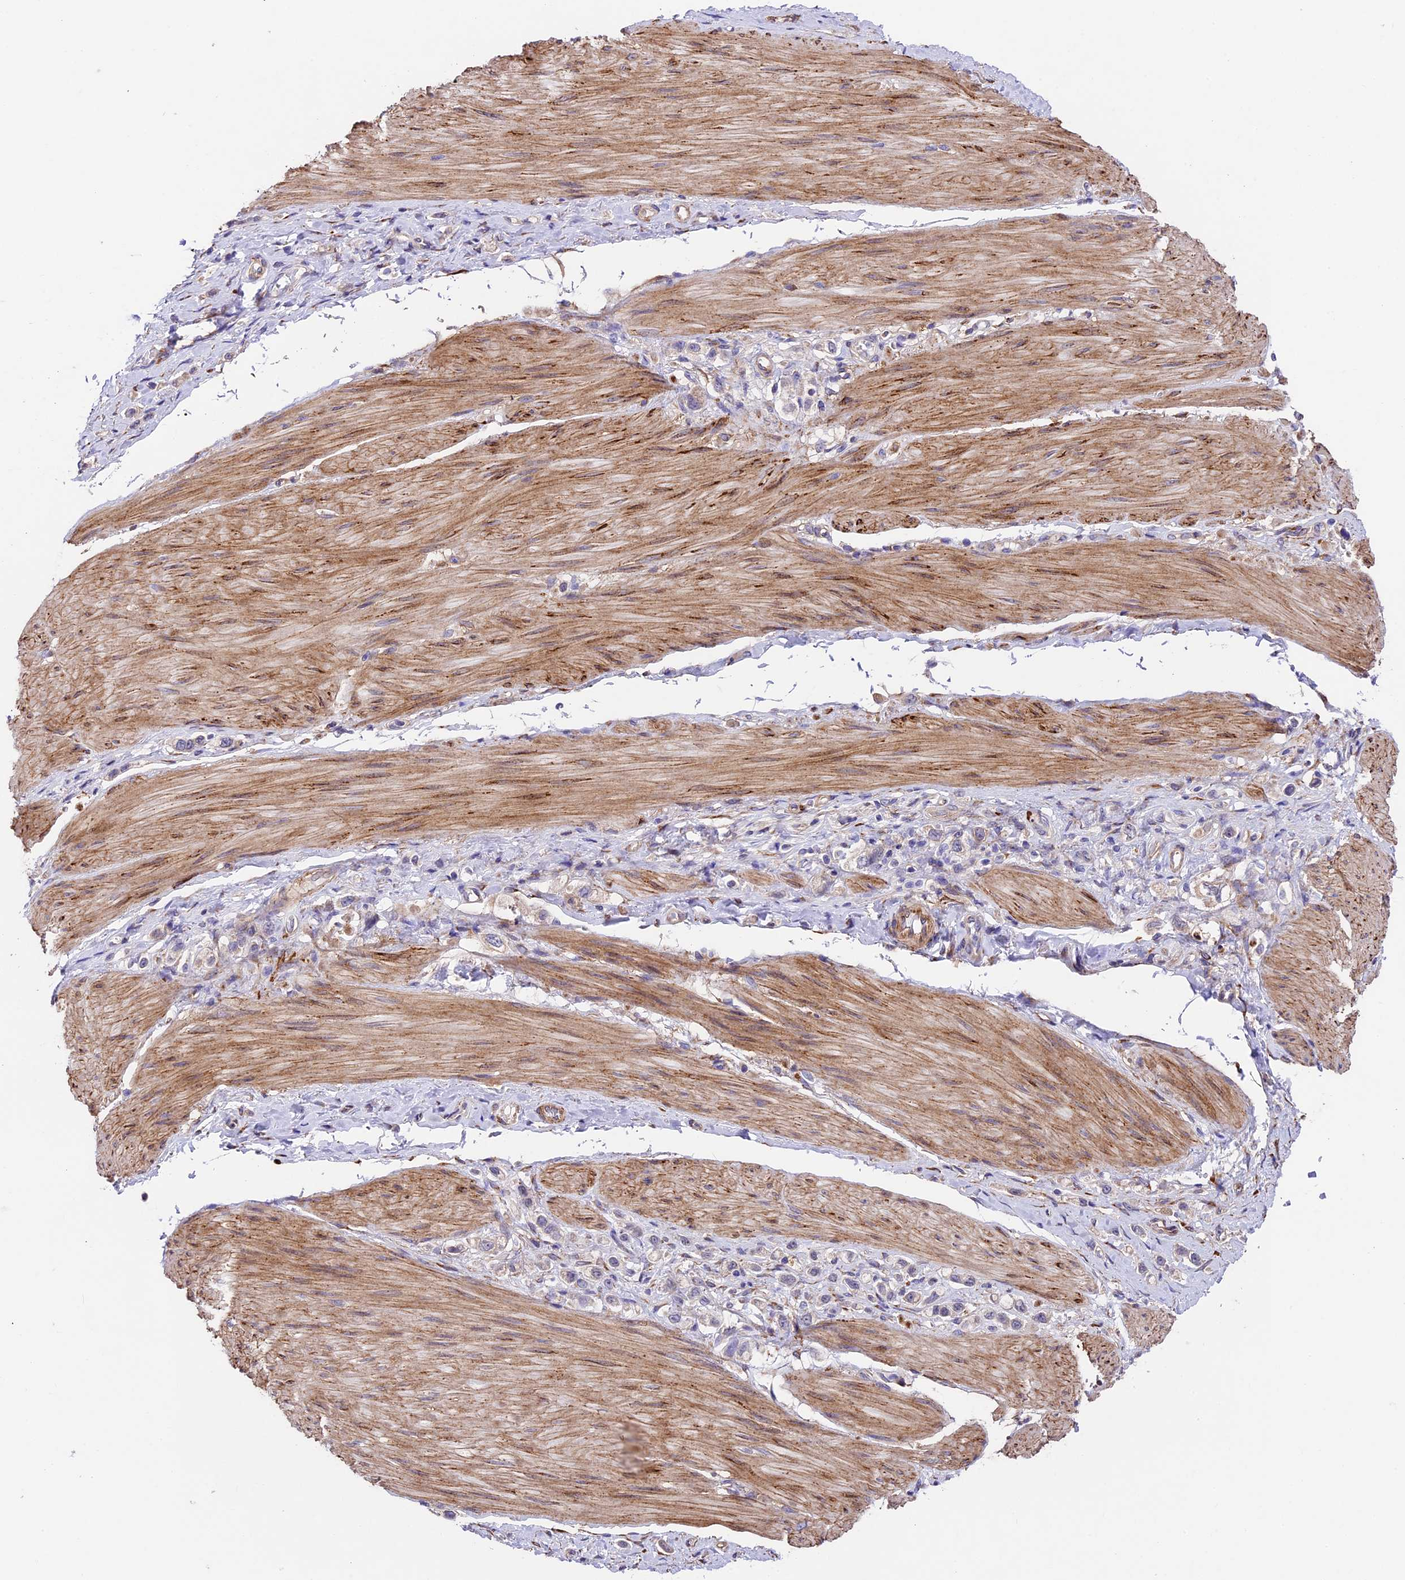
{"staining": {"intensity": "negative", "quantity": "none", "location": "none"}, "tissue": "stomach cancer", "cell_type": "Tumor cells", "image_type": "cancer", "snomed": [{"axis": "morphology", "description": "Adenocarcinoma, NOS"}, {"axis": "topography", "description": "Stomach"}], "caption": "A histopathology image of human stomach adenocarcinoma is negative for staining in tumor cells.", "gene": "LSM7", "patient": {"sex": "female", "age": 65}}